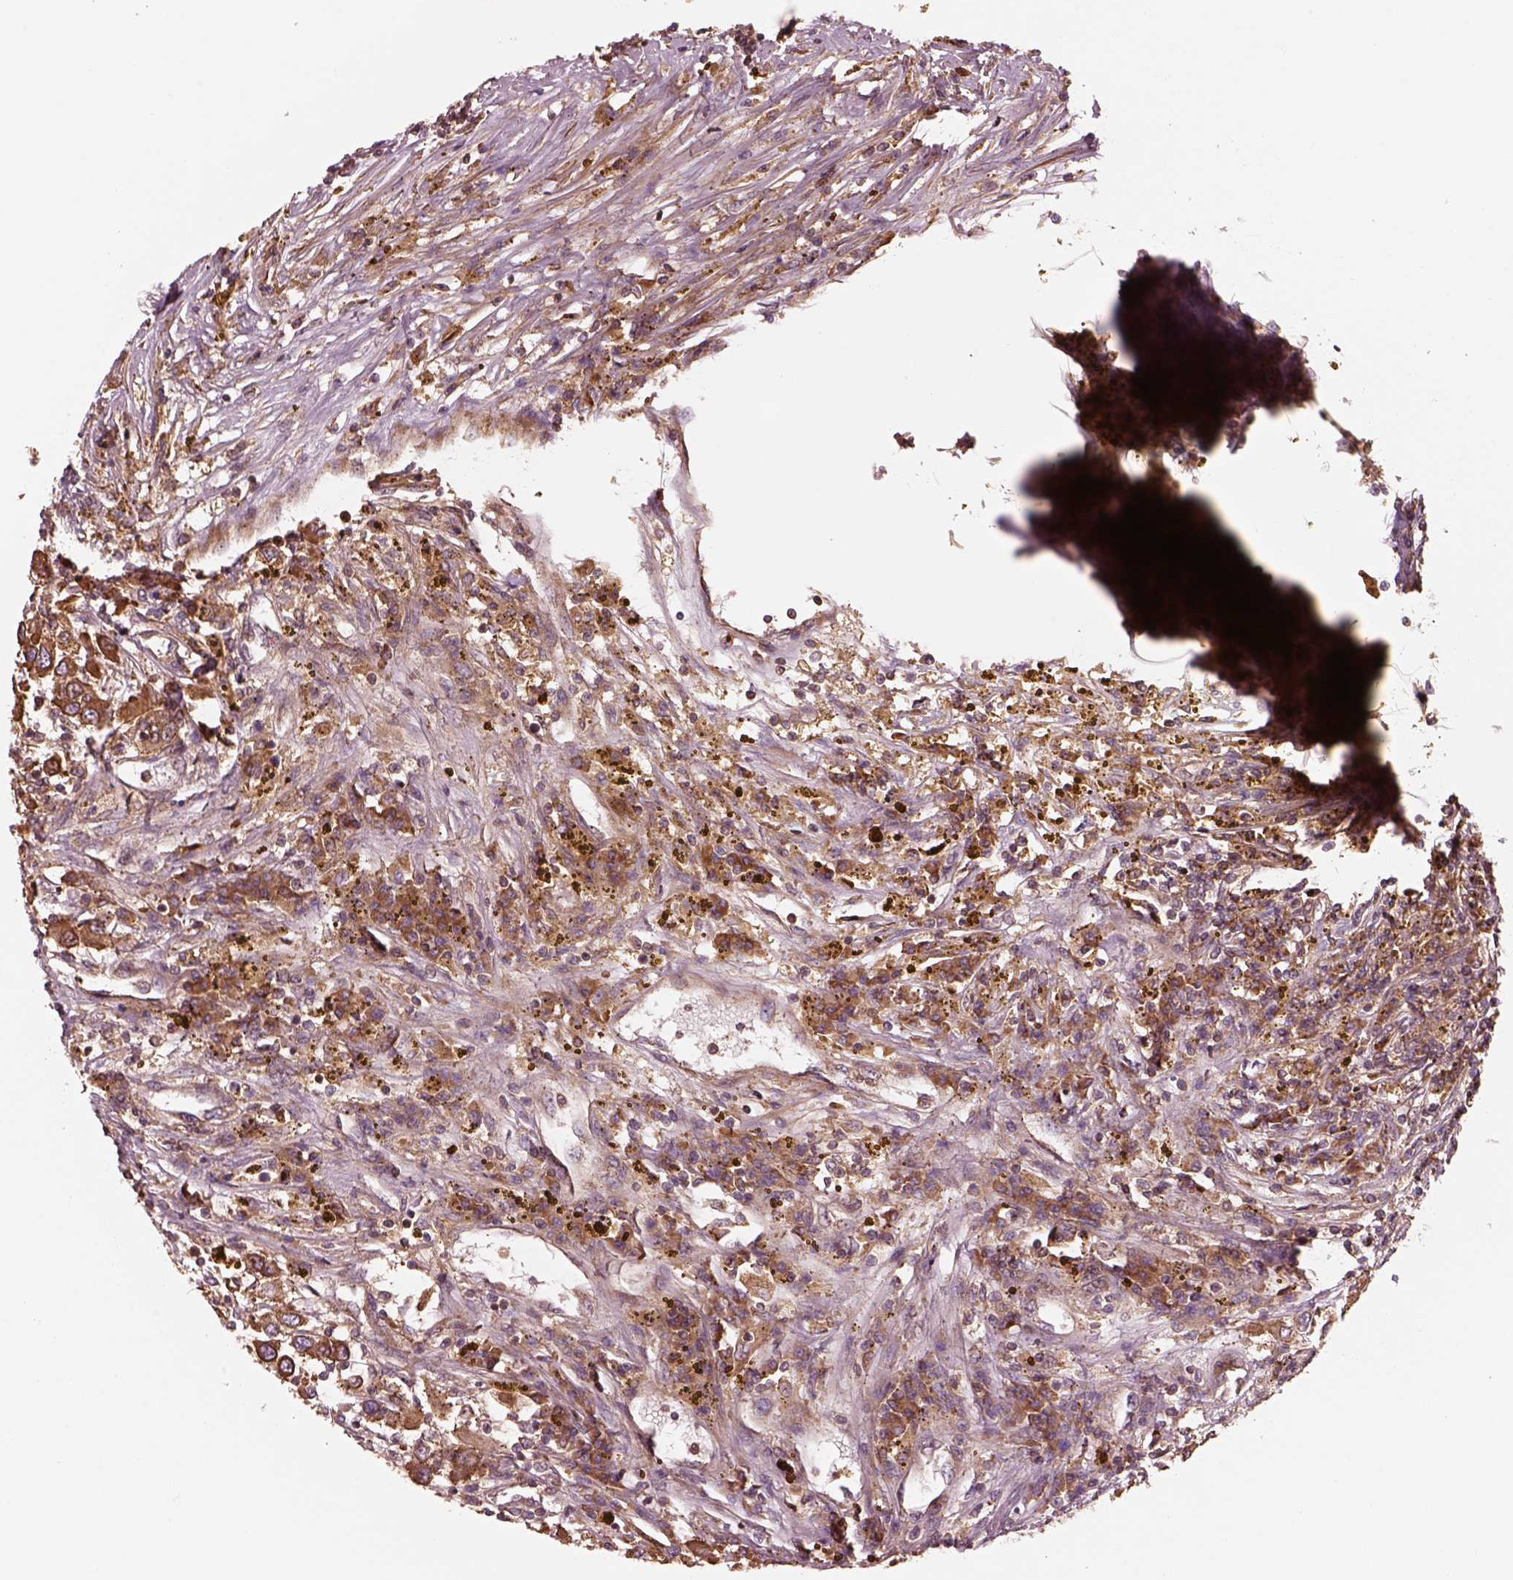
{"staining": {"intensity": "moderate", "quantity": ">75%", "location": "cytoplasmic/membranous"}, "tissue": "renal cancer", "cell_type": "Tumor cells", "image_type": "cancer", "snomed": [{"axis": "morphology", "description": "Adenocarcinoma, NOS"}, {"axis": "topography", "description": "Kidney"}], "caption": "Protein analysis of renal adenocarcinoma tissue displays moderate cytoplasmic/membranous expression in about >75% of tumor cells. (Brightfield microscopy of DAB IHC at high magnification).", "gene": "ASCC2", "patient": {"sex": "female", "age": 67}}